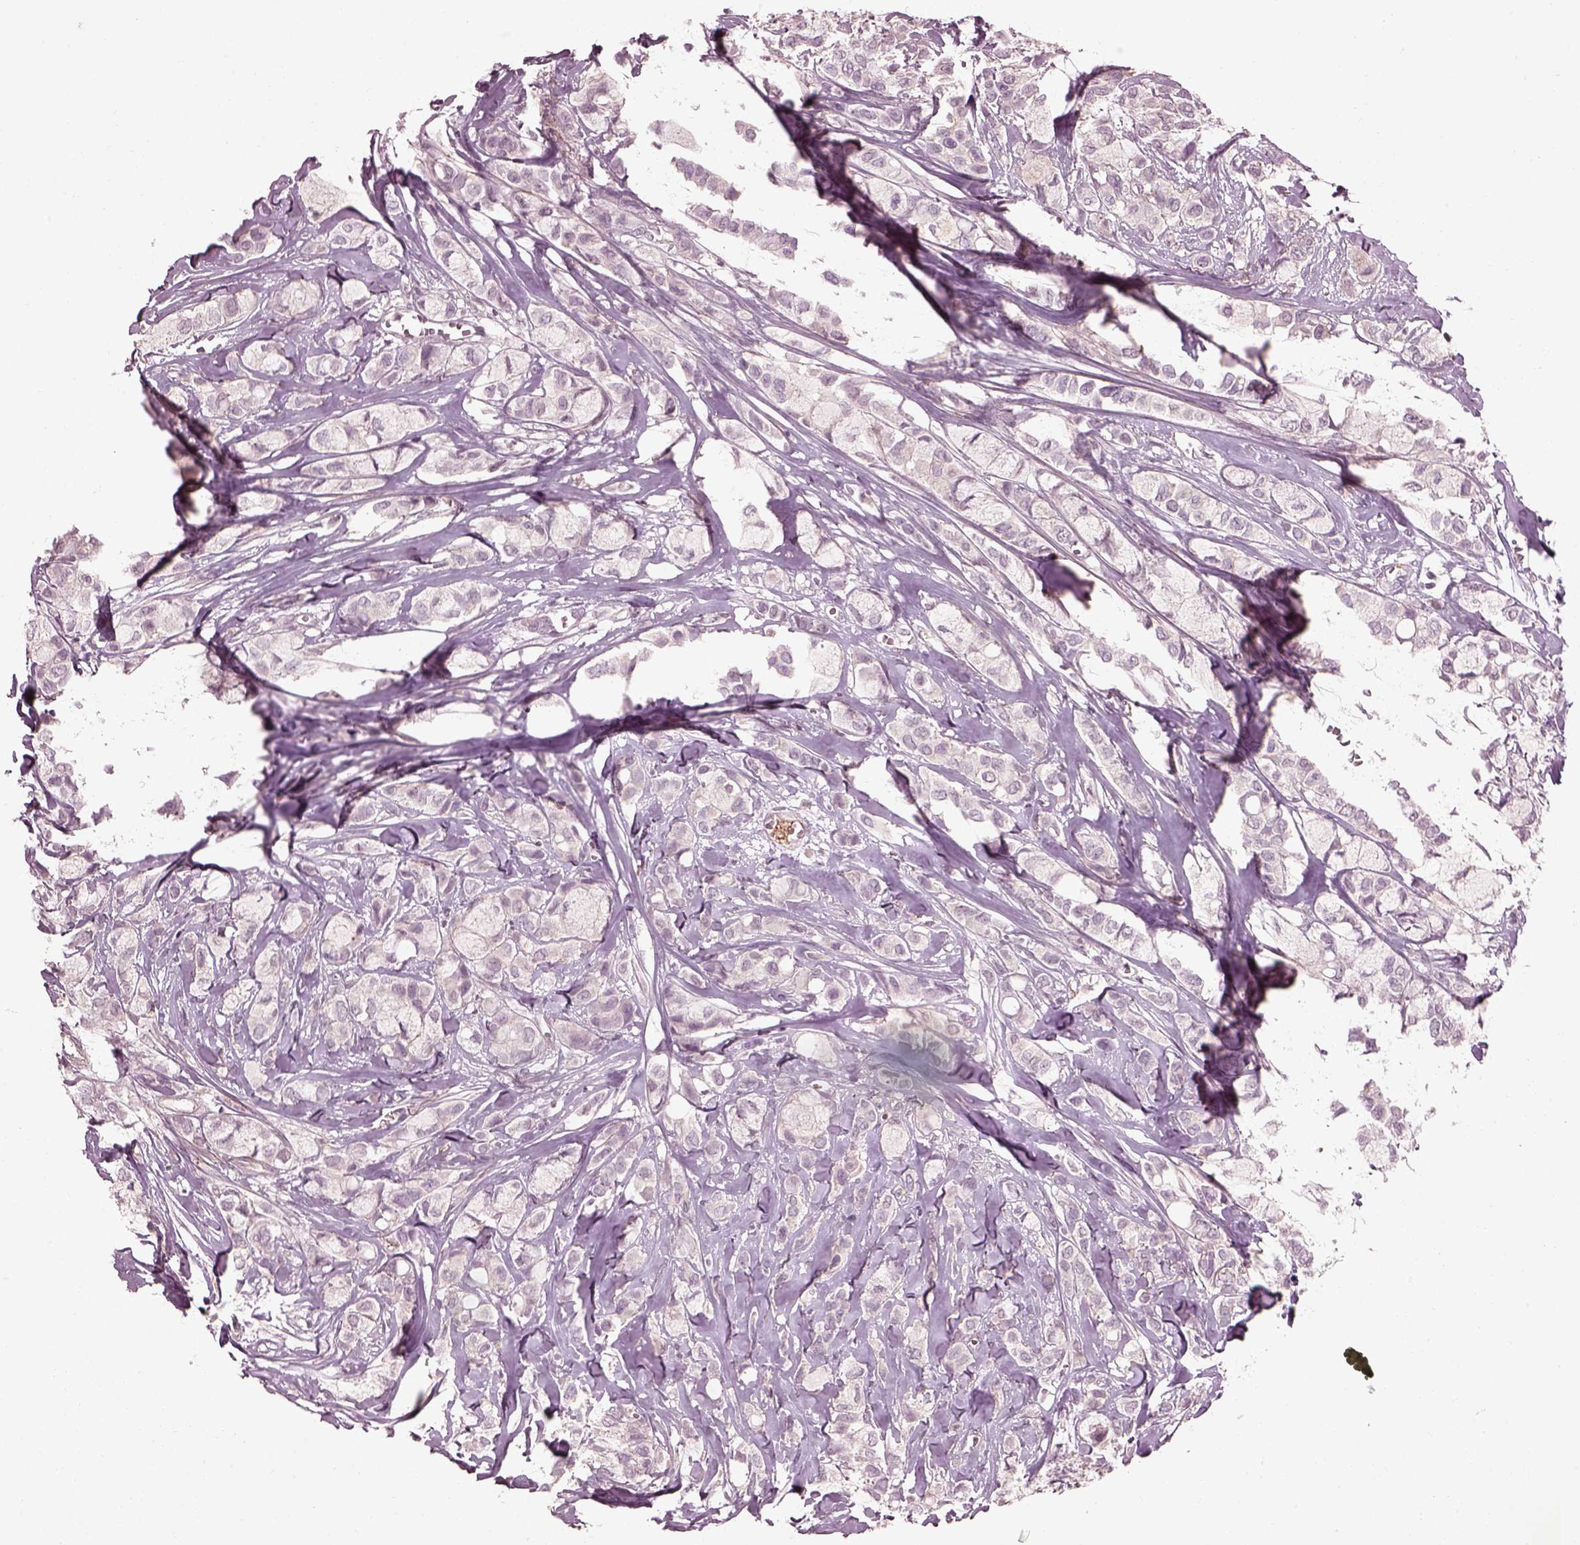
{"staining": {"intensity": "negative", "quantity": "none", "location": "none"}, "tissue": "breast cancer", "cell_type": "Tumor cells", "image_type": "cancer", "snomed": [{"axis": "morphology", "description": "Duct carcinoma"}, {"axis": "topography", "description": "Breast"}], "caption": "DAB (3,3'-diaminobenzidine) immunohistochemical staining of human breast cancer demonstrates no significant positivity in tumor cells.", "gene": "EFEMP1", "patient": {"sex": "female", "age": 85}}